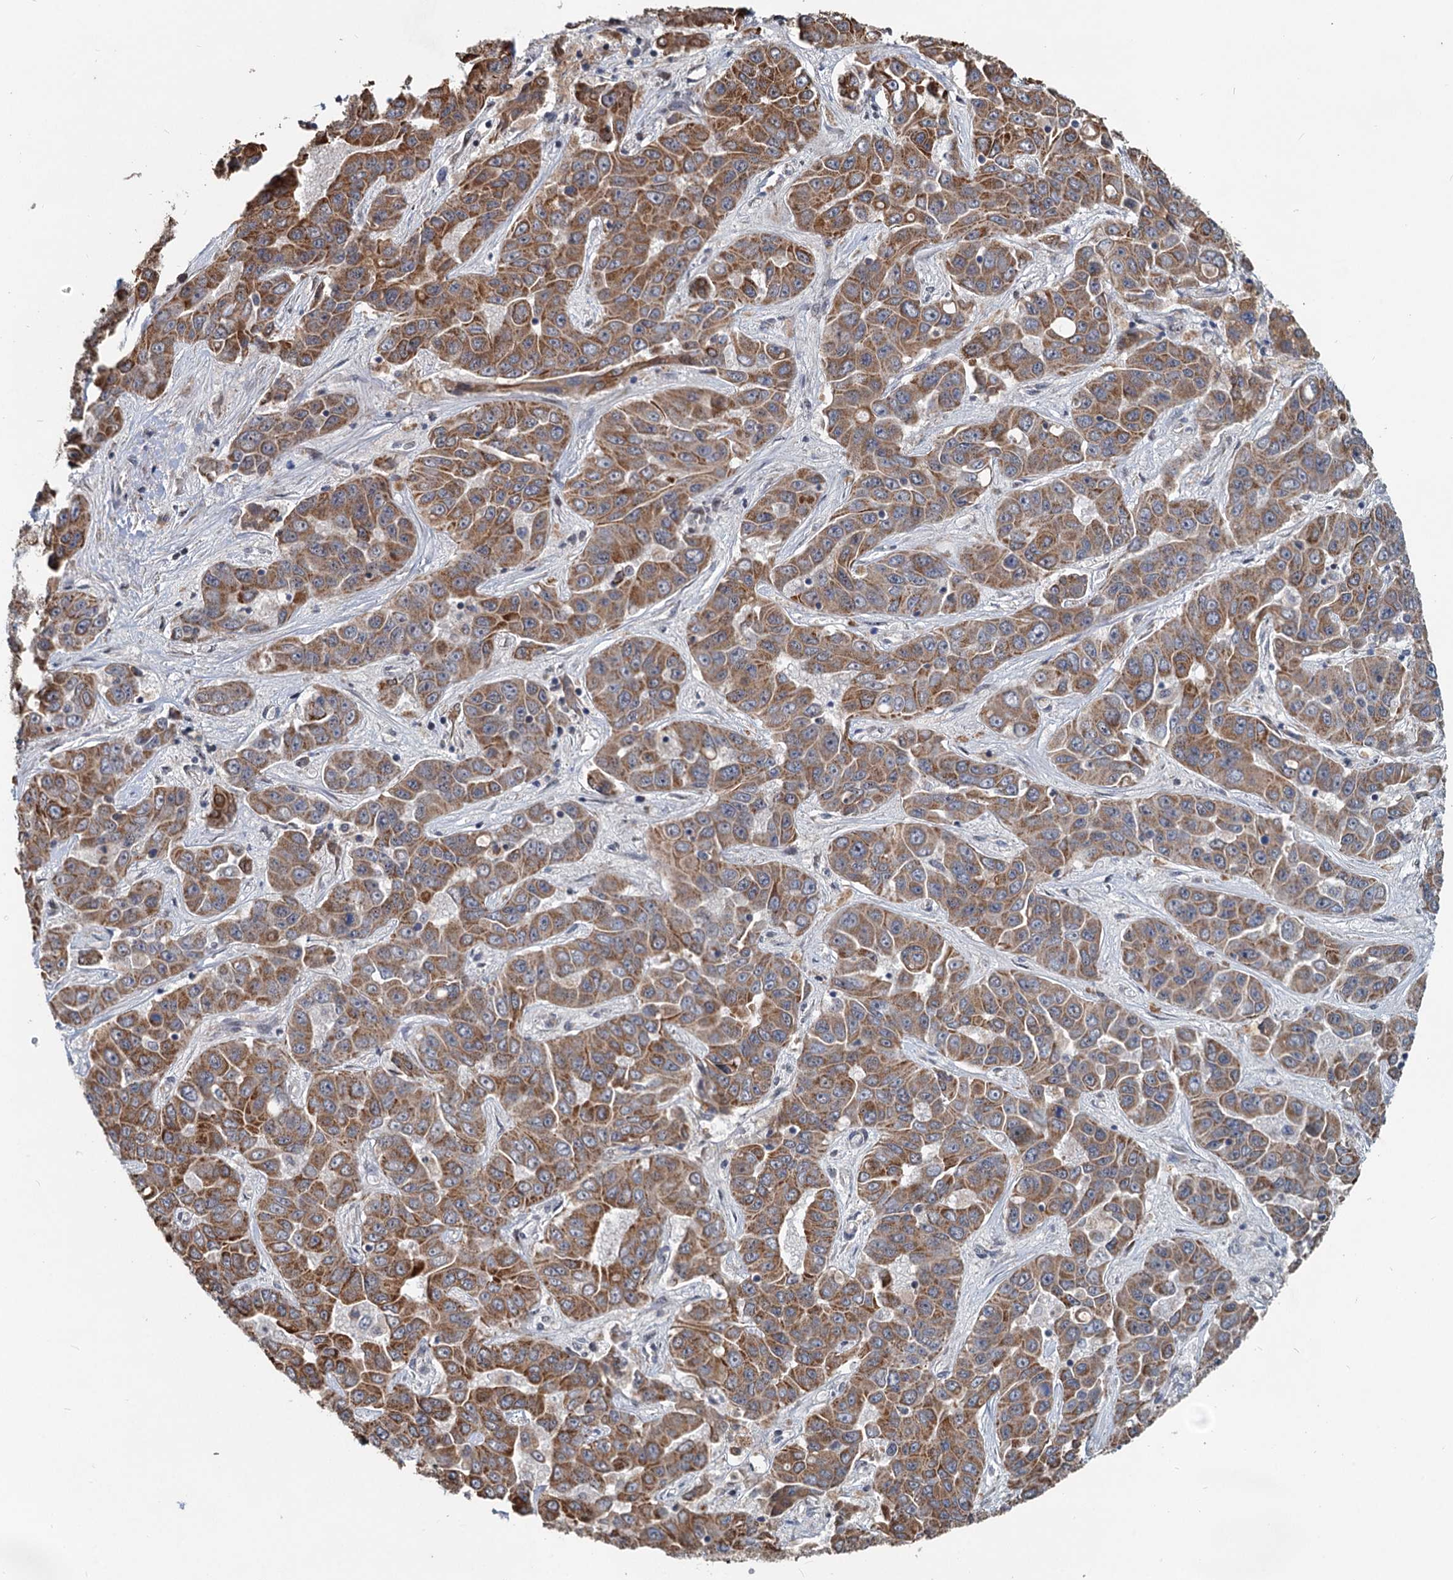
{"staining": {"intensity": "moderate", "quantity": ">75%", "location": "cytoplasmic/membranous"}, "tissue": "liver cancer", "cell_type": "Tumor cells", "image_type": "cancer", "snomed": [{"axis": "morphology", "description": "Cholangiocarcinoma"}, {"axis": "topography", "description": "Liver"}], "caption": "Immunohistochemical staining of liver cholangiocarcinoma reveals medium levels of moderate cytoplasmic/membranous positivity in approximately >75% of tumor cells.", "gene": "RITA1", "patient": {"sex": "female", "age": 52}}